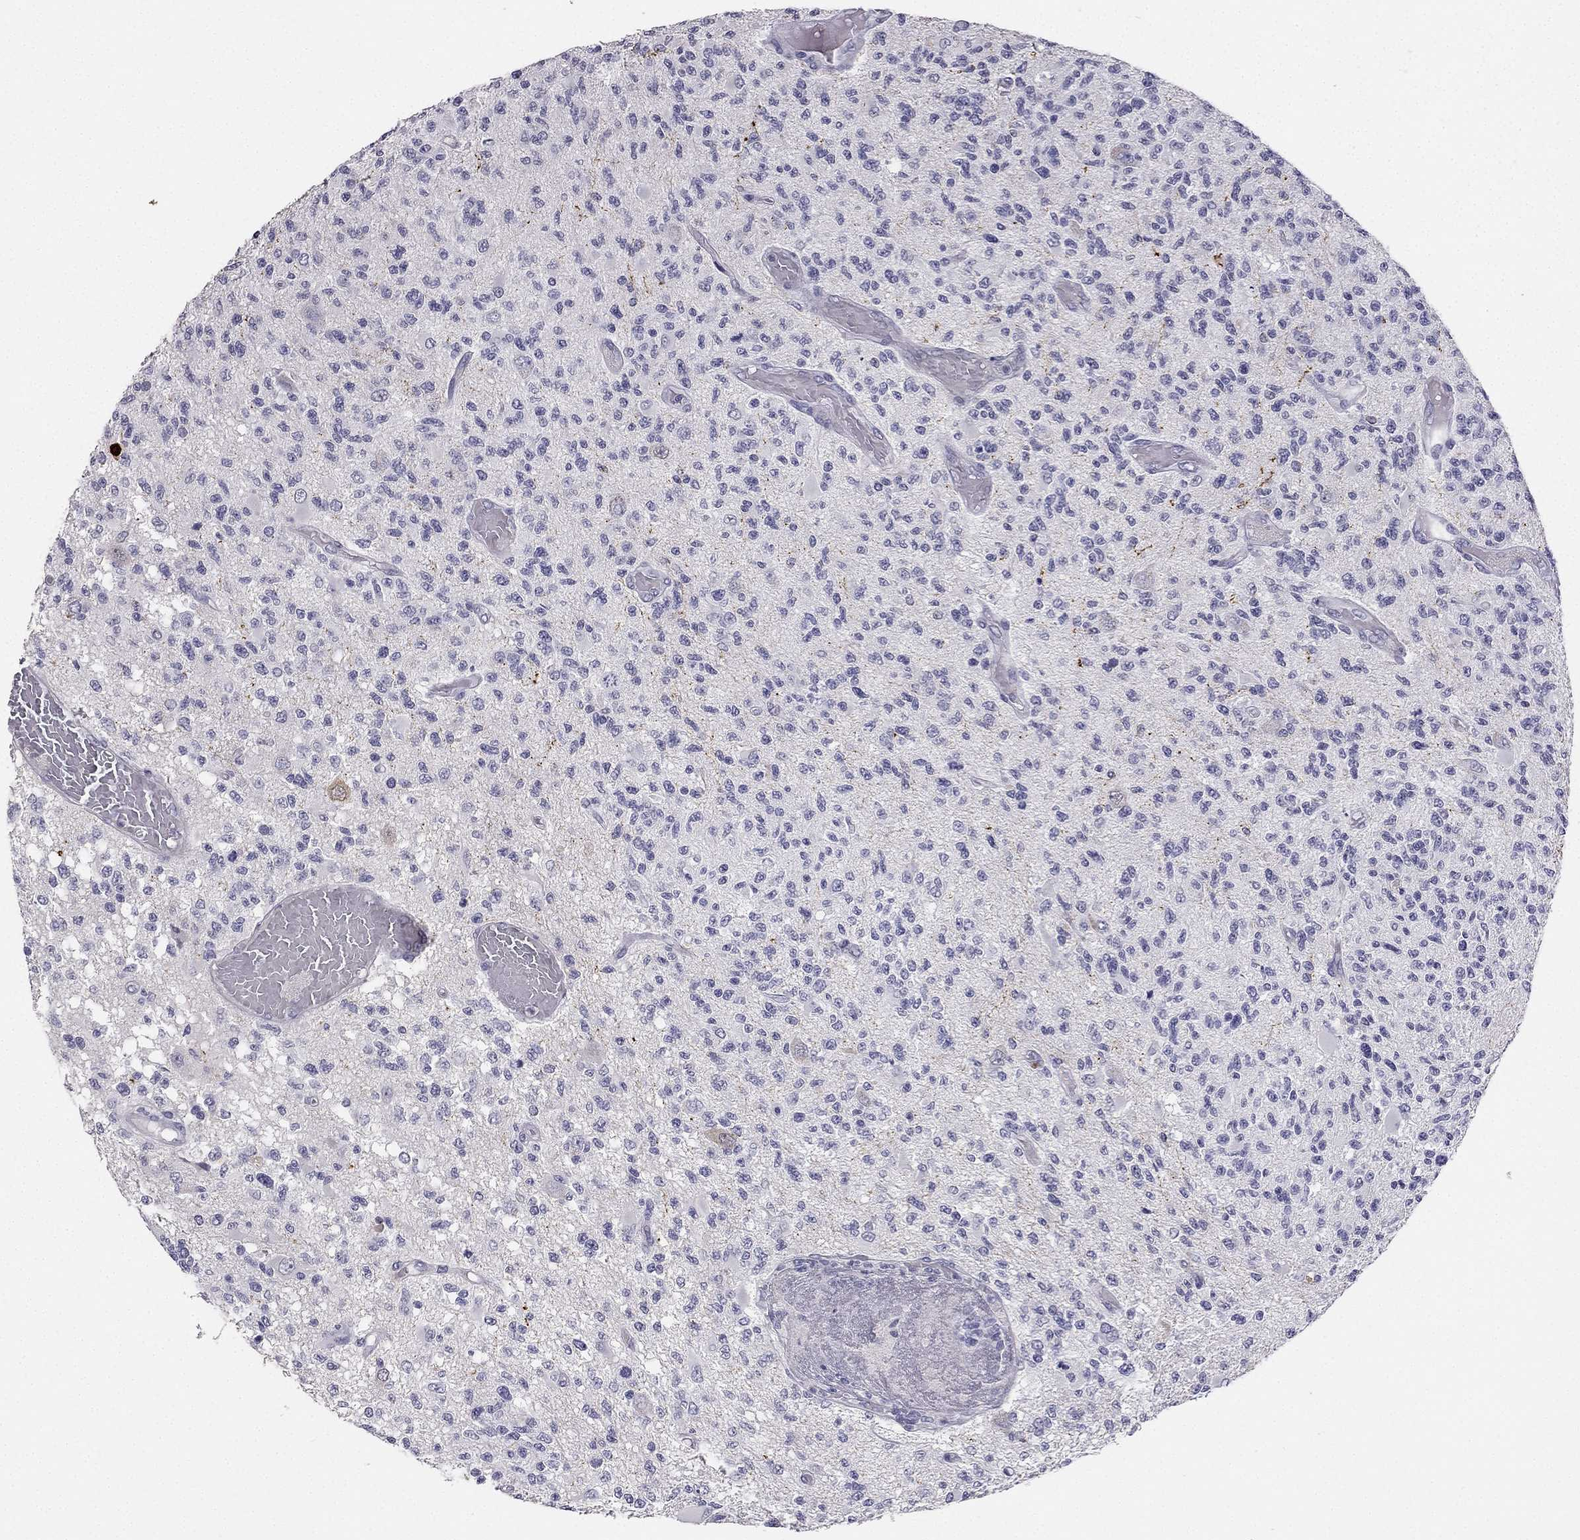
{"staining": {"intensity": "negative", "quantity": "none", "location": "none"}, "tissue": "glioma", "cell_type": "Tumor cells", "image_type": "cancer", "snomed": [{"axis": "morphology", "description": "Glioma, malignant, High grade"}, {"axis": "topography", "description": "Brain"}], "caption": "This is an immunohistochemistry histopathology image of glioma. There is no positivity in tumor cells.", "gene": "CALB2", "patient": {"sex": "female", "age": 63}}